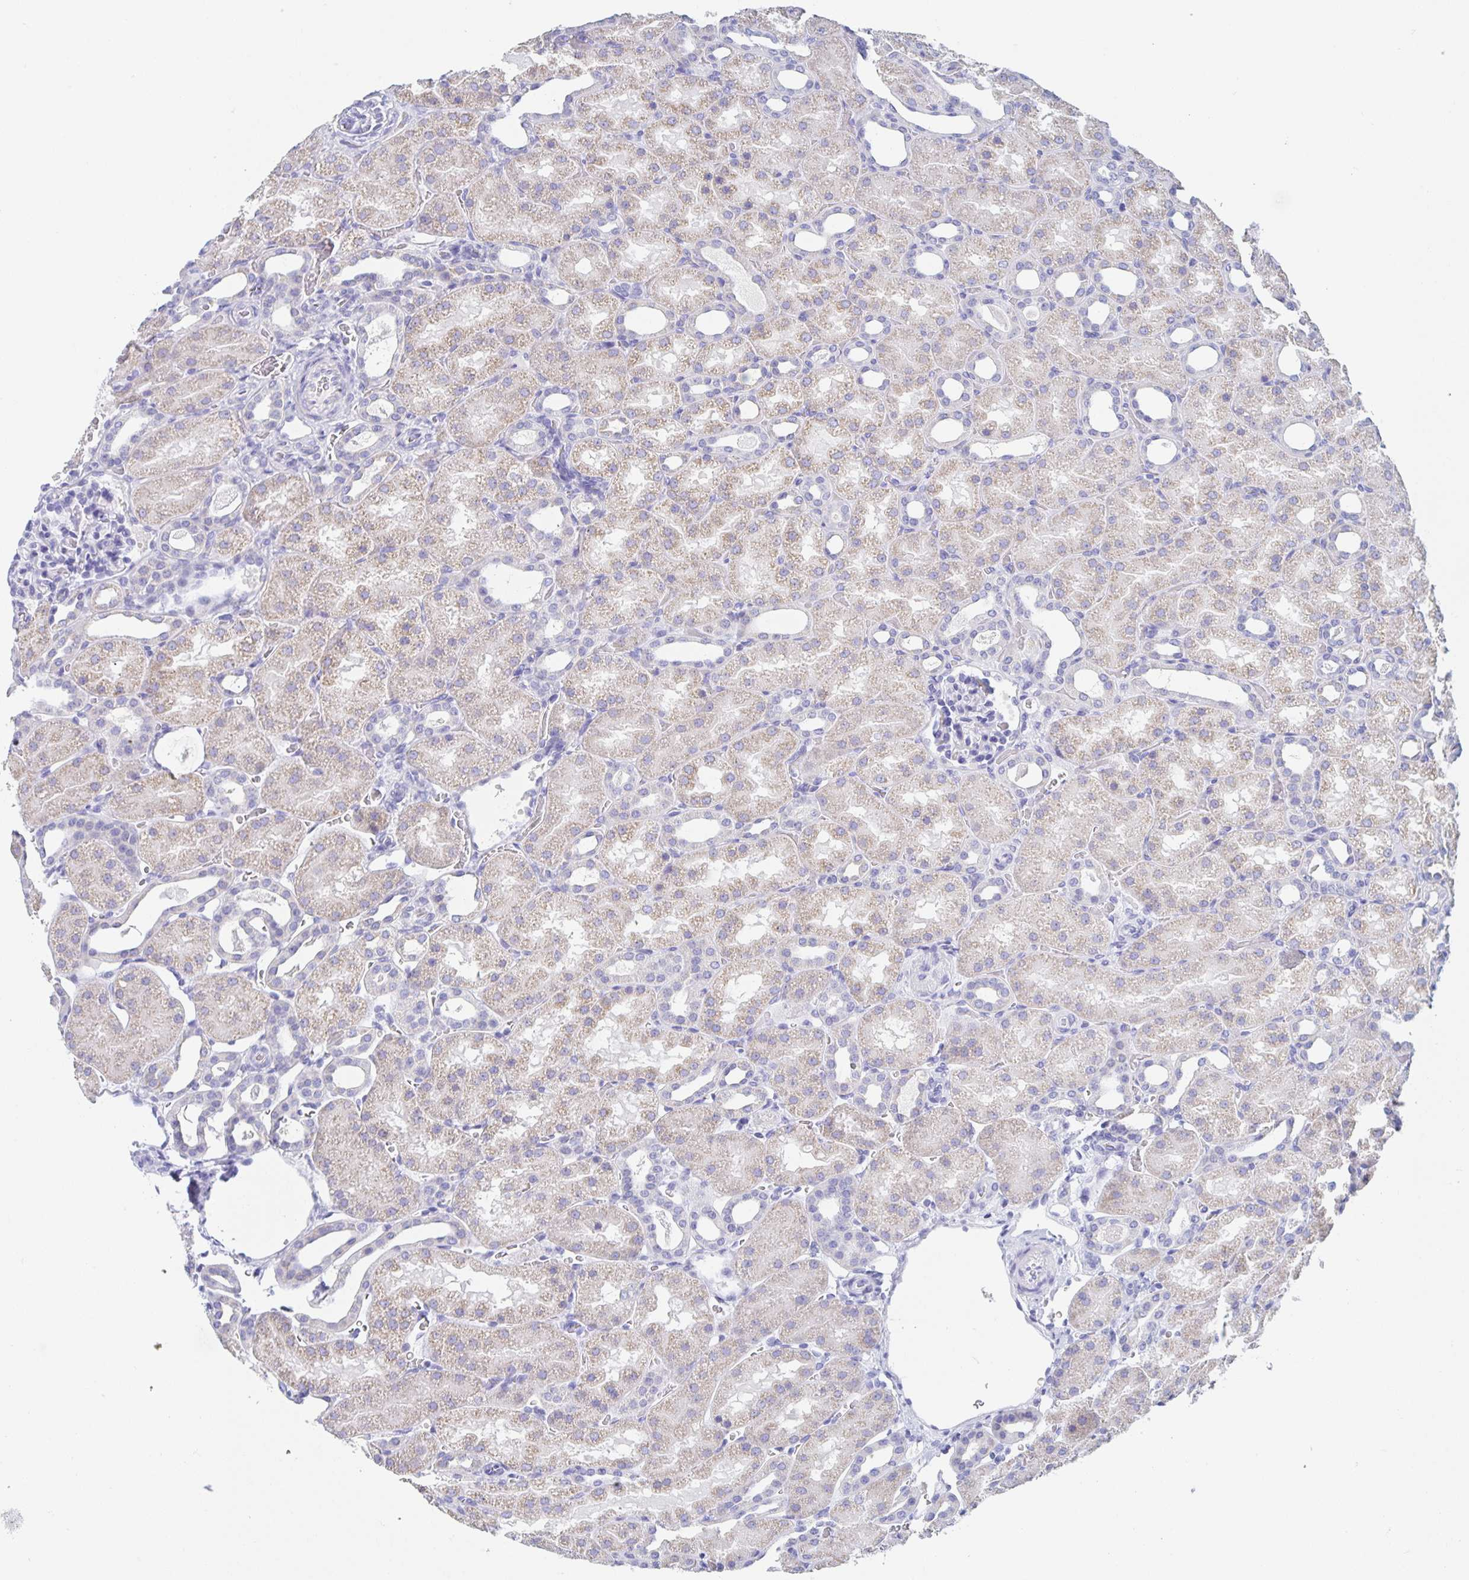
{"staining": {"intensity": "negative", "quantity": "none", "location": "none"}, "tissue": "kidney", "cell_type": "Cells in glomeruli", "image_type": "normal", "snomed": [{"axis": "morphology", "description": "Normal tissue, NOS"}, {"axis": "topography", "description": "Kidney"}], "caption": "IHC image of unremarkable kidney: kidney stained with DAB reveals no significant protein positivity in cells in glomeruli. The staining is performed using DAB (3,3'-diaminobenzidine) brown chromogen with nuclei counter-stained in using hematoxylin.", "gene": "DMBT1", "patient": {"sex": "male", "age": 2}}